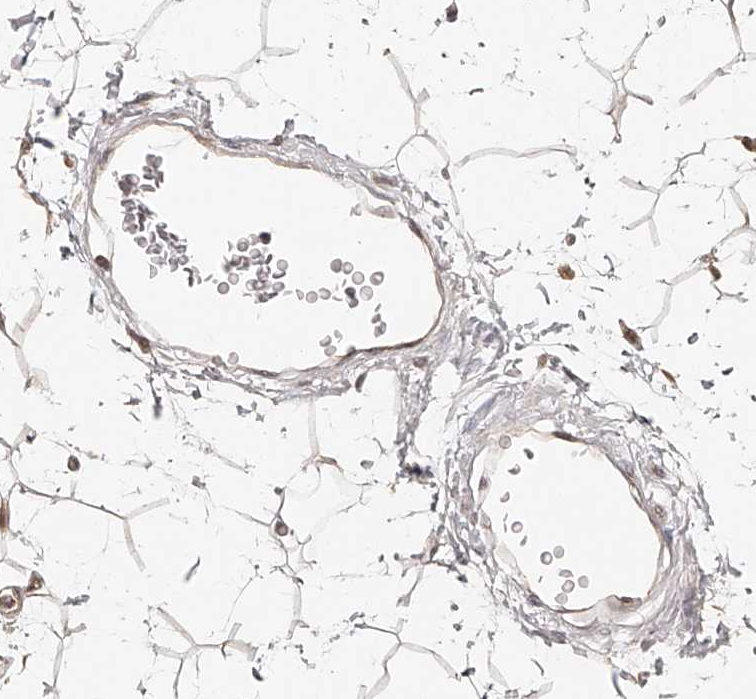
{"staining": {"intensity": "weak", "quantity": "25%-75%", "location": "cytoplasmic/membranous"}, "tissue": "adipose tissue", "cell_type": "Adipocytes", "image_type": "normal", "snomed": [{"axis": "morphology", "description": "Normal tissue, NOS"}, {"axis": "topography", "description": "Soft tissue"}], "caption": "The histopathology image shows staining of benign adipose tissue, revealing weak cytoplasmic/membranous protein positivity (brown color) within adipocytes. The staining was performed using DAB to visualize the protein expression in brown, while the nuclei were stained in blue with hematoxylin (Magnification: 20x).", "gene": "ZNF582", "patient": {"sex": "male", "age": 72}}